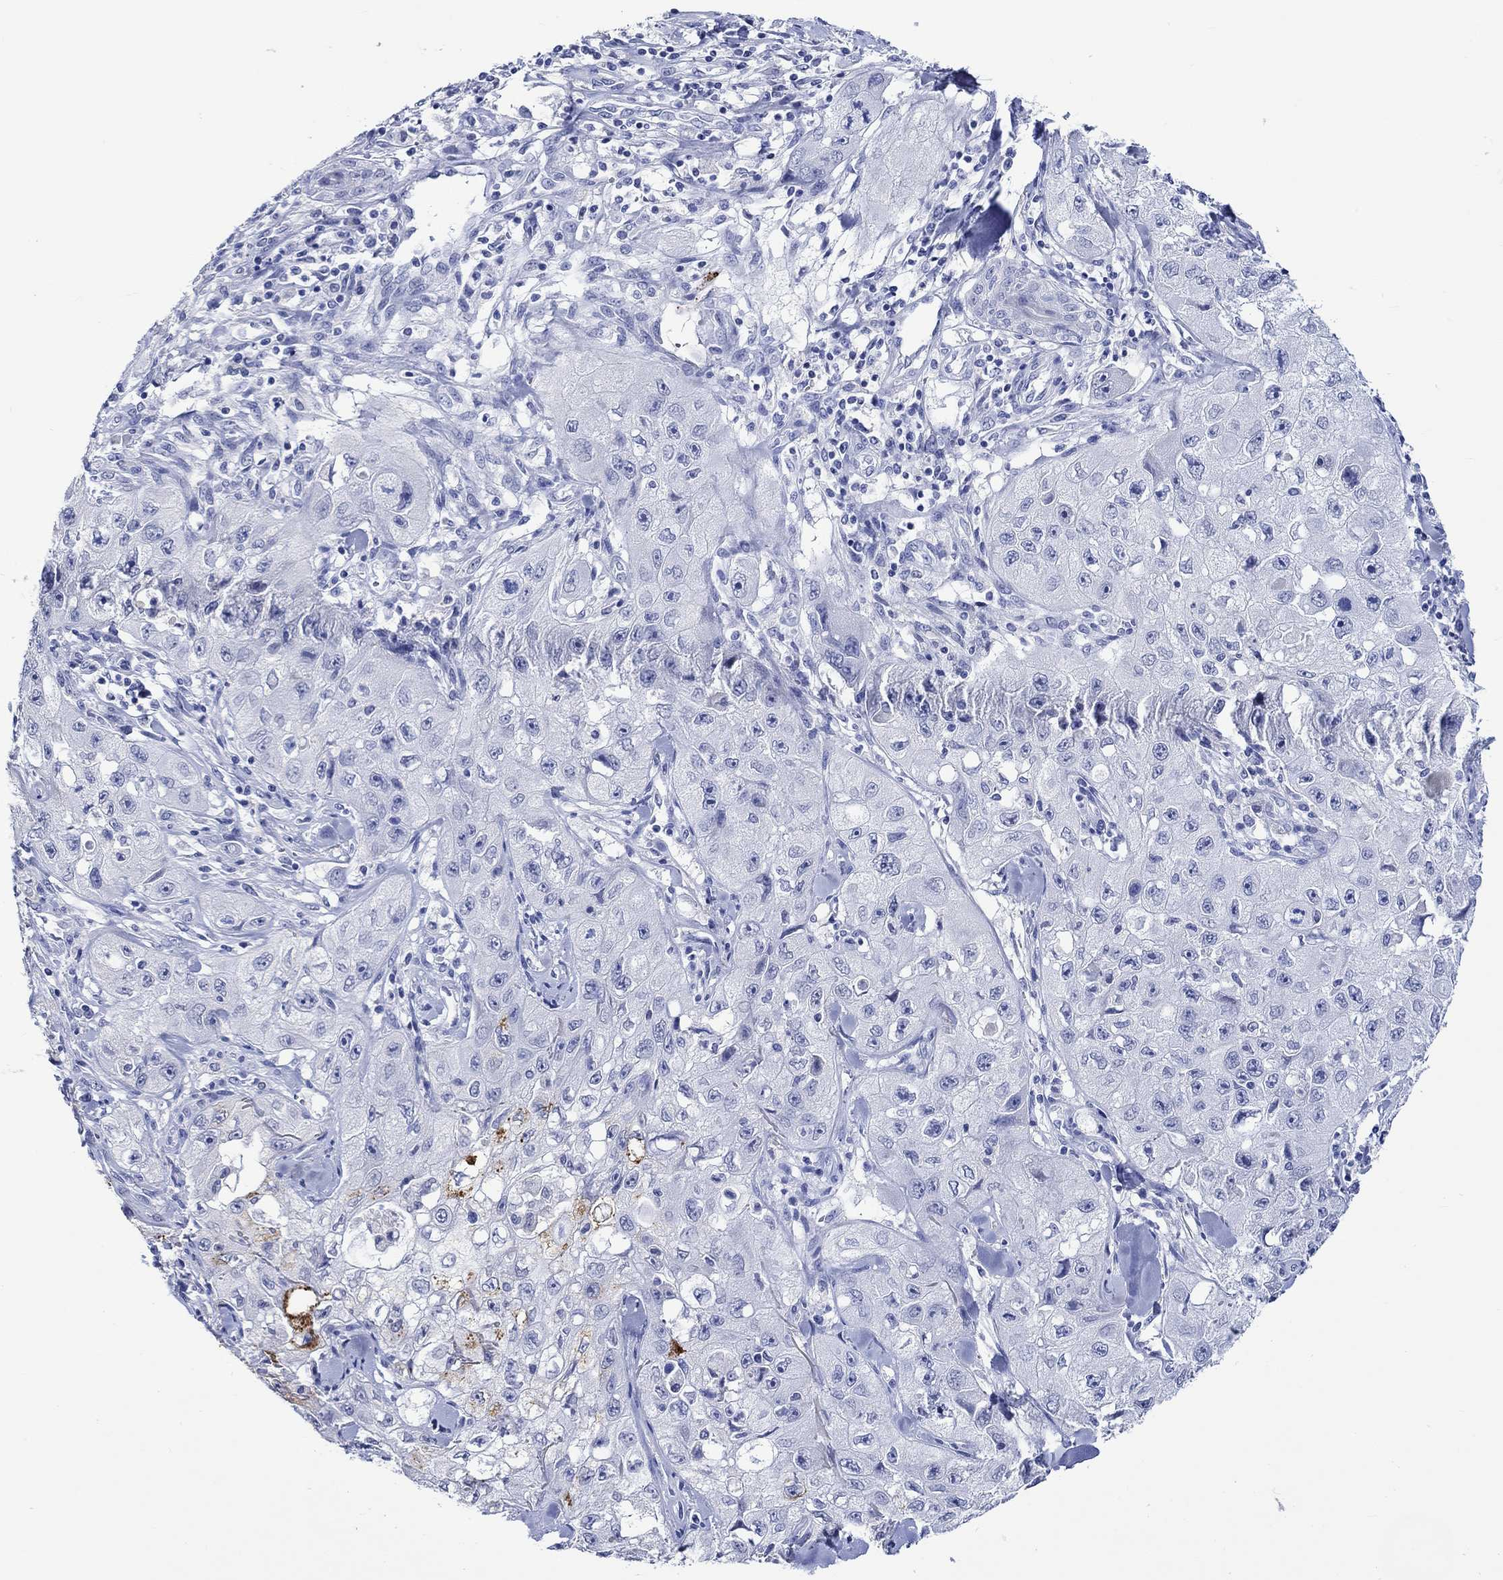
{"staining": {"intensity": "negative", "quantity": "none", "location": "none"}, "tissue": "skin cancer", "cell_type": "Tumor cells", "image_type": "cancer", "snomed": [{"axis": "morphology", "description": "Squamous cell carcinoma, NOS"}, {"axis": "topography", "description": "Skin"}, {"axis": "topography", "description": "Subcutis"}], "caption": "High power microscopy histopathology image of an immunohistochemistry (IHC) histopathology image of skin squamous cell carcinoma, revealing no significant expression in tumor cells.", "gene": "KLHL35", "patient": {"sex": "male", "age": 73}}